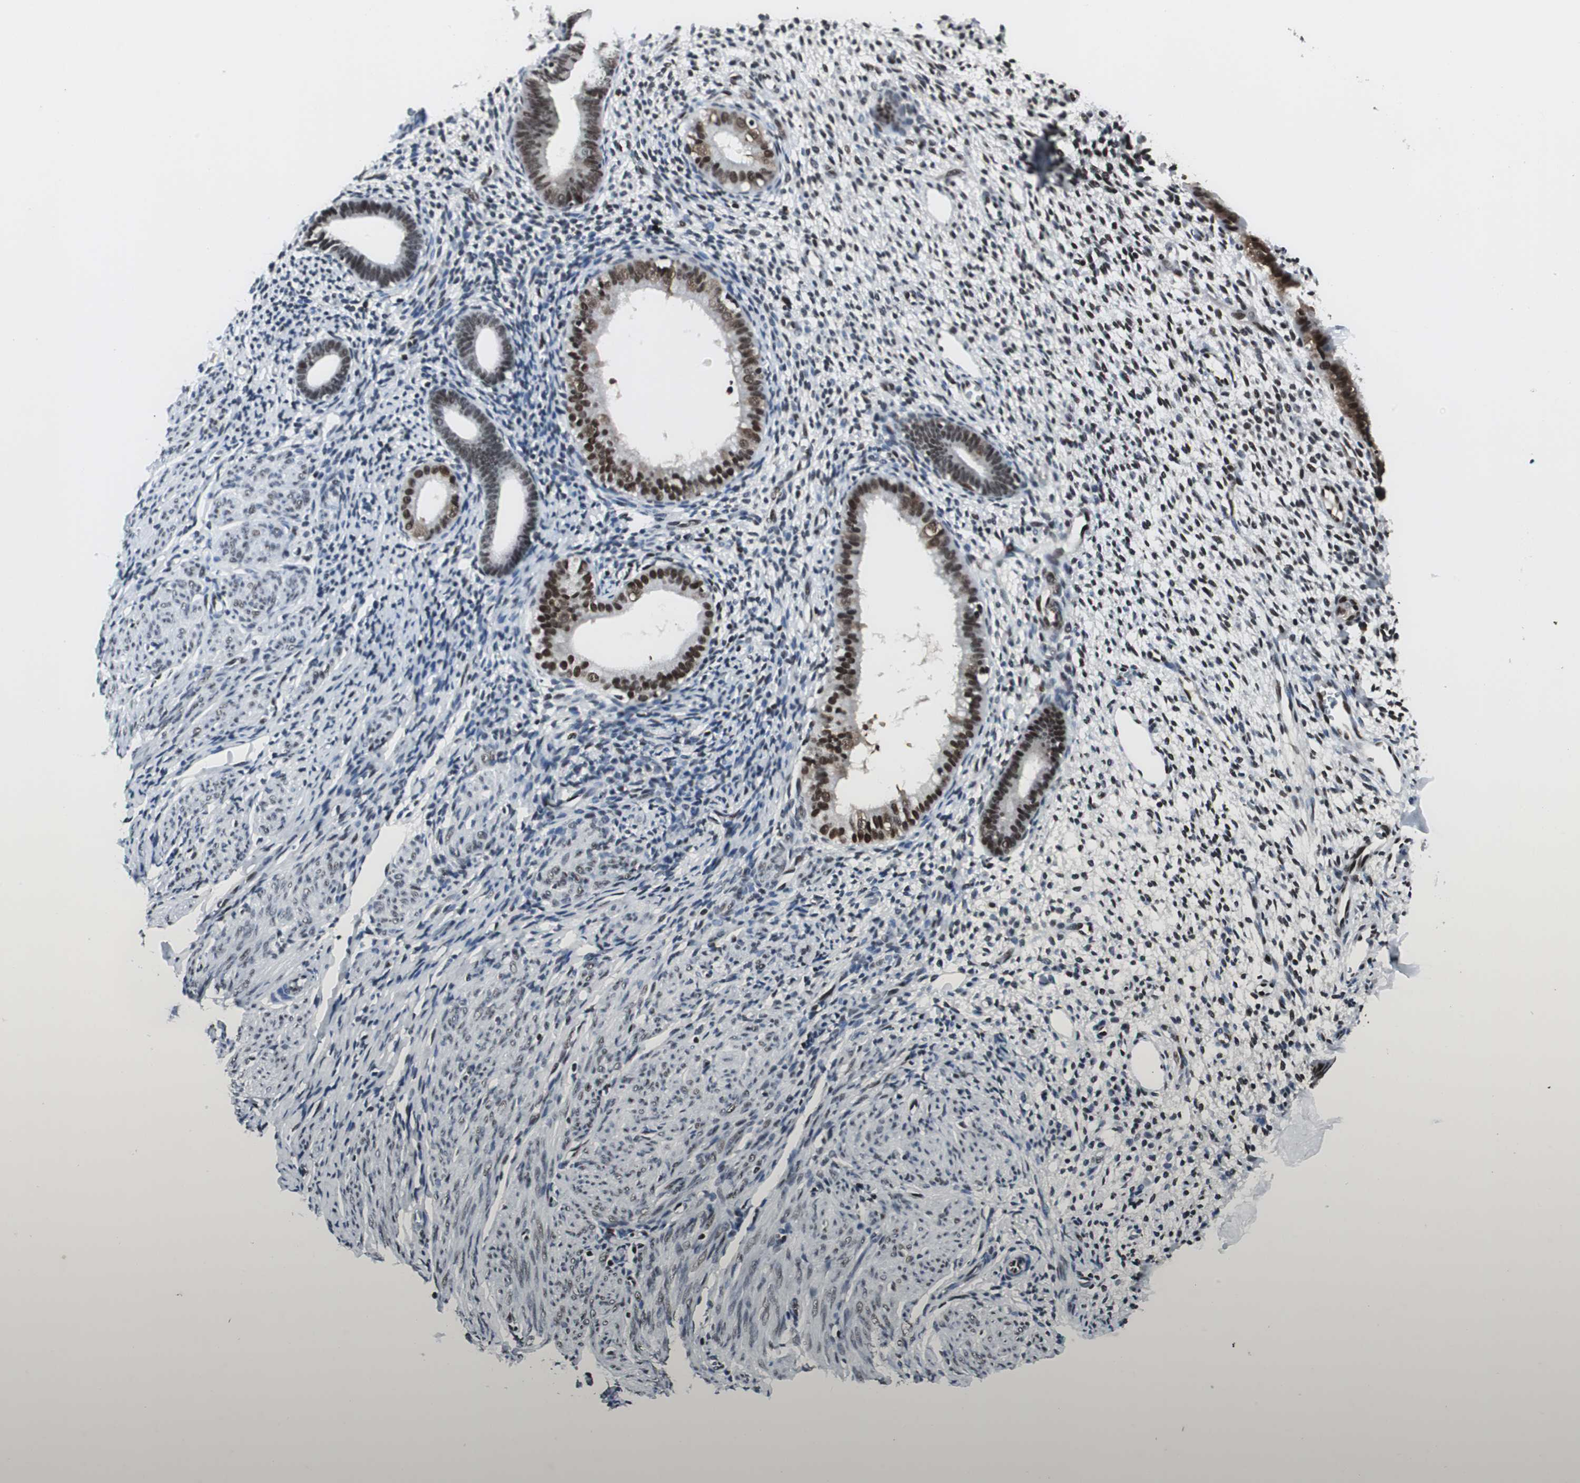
{"staining": {"intensity": "moderate", "quantity": "25%-75%", "location": "nuclear"}, "tissue": "endometrium", "cell_type": "Cells in endometrial stroma", "image_type": "normal", "snomed": [{"axis": "morphology", "description": "Normal tissue, NOS"}, {"axis": "topography", "description": "Endometrium"}], "caption": "Moderate nuclear expression for a protein is appreciated in about 25%-75% of cells in endometrial stroma of benign endometrium using IHC.", "gene": "RAD9A", "patient": {"sex": "female", "age": 61}}